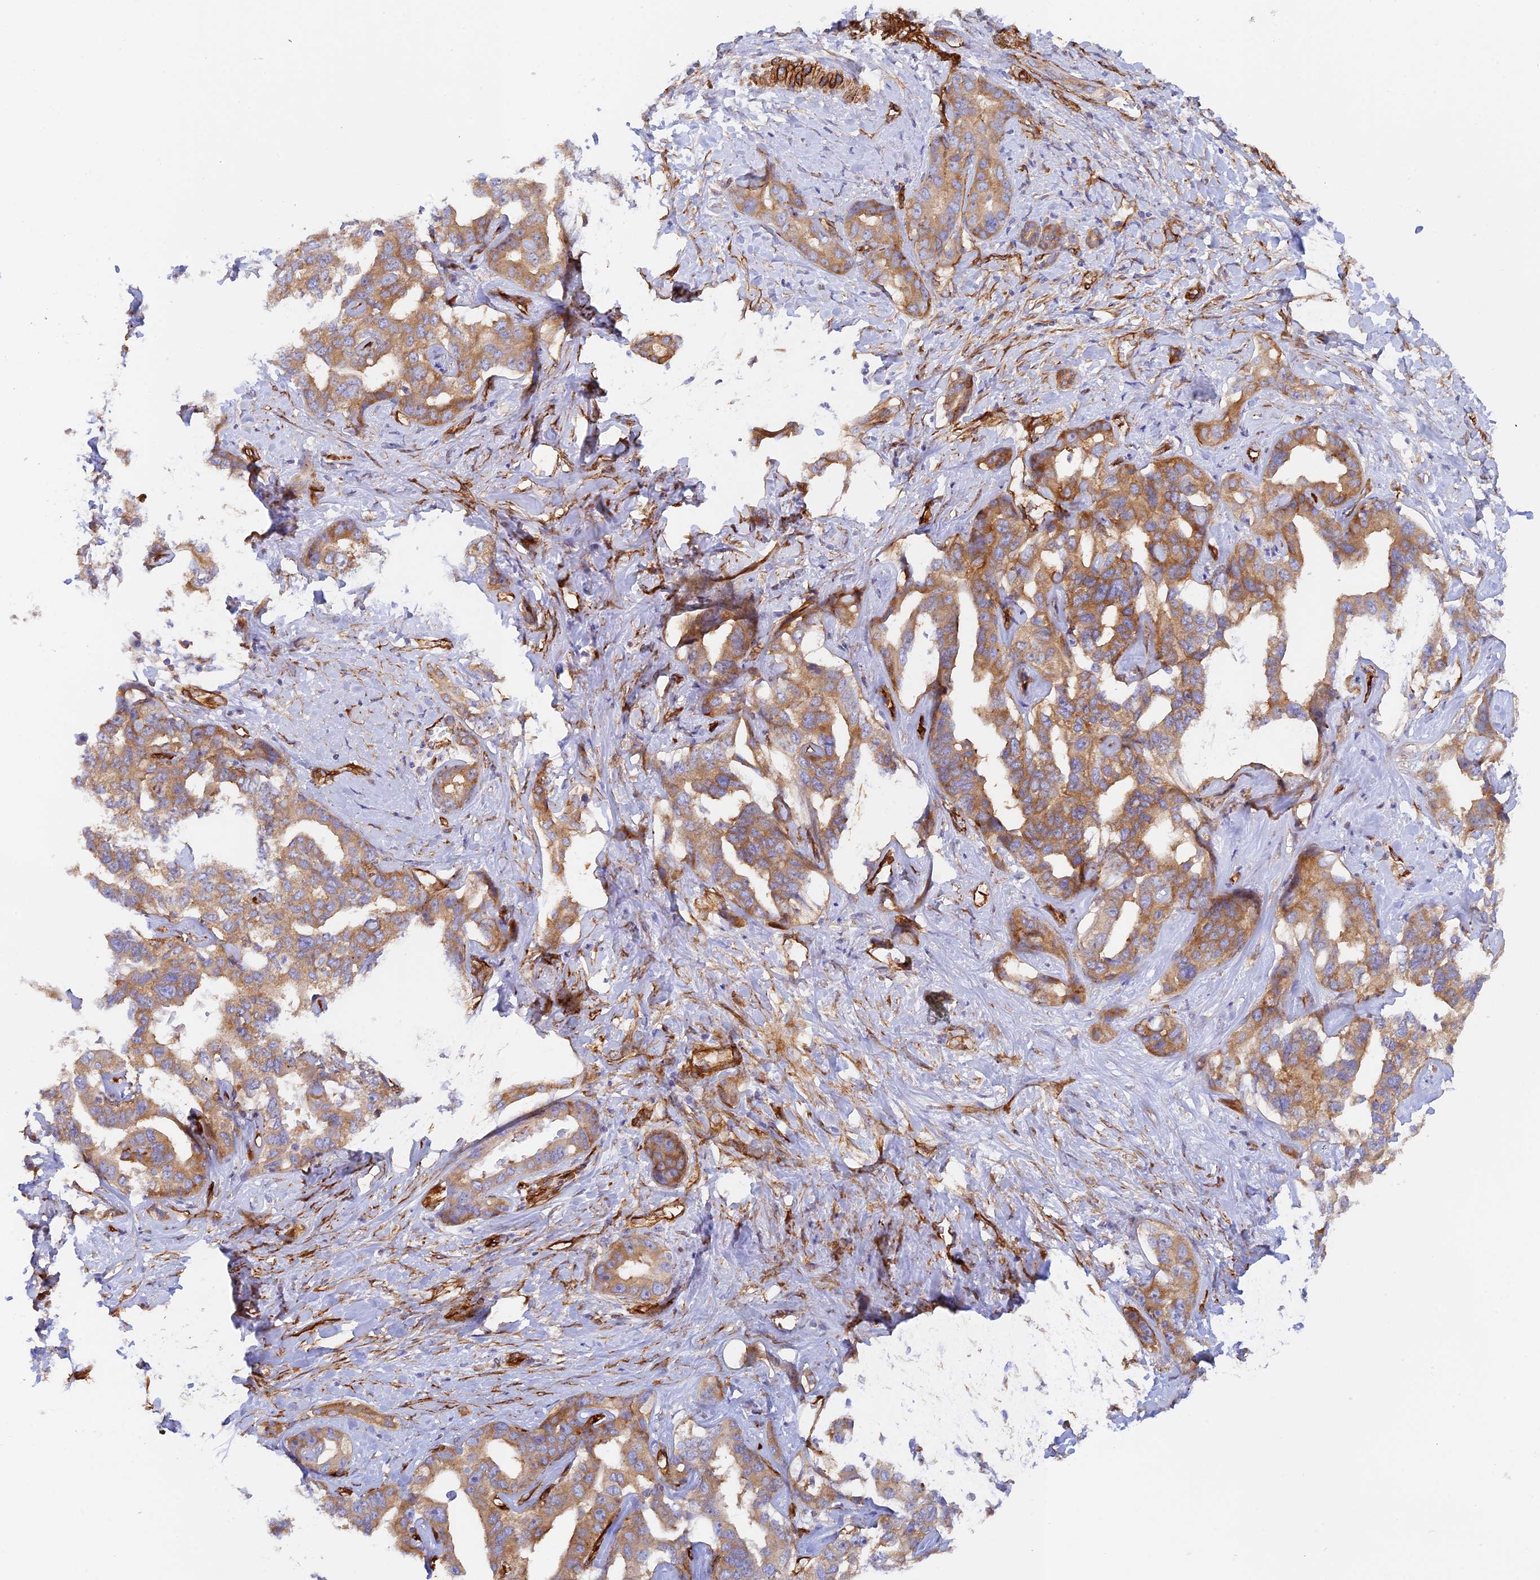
{"staining": {"intensity": "moderate", "quantity": "25%-75%", "location": "cytoplasmic/membranous"}, "tissue": "liver cancer", "cell_type": "Tumor cells", "image_type": "cancer", "snomed": [{"axis": "morphology", "description": "Cholangiocarcinoma"}, {"axis": "topography", "description": "Liver"}], "caption": "Immunohistochemical staining of liver cancer shows medium levels of moderate cytoplasmic/membranous expression in approximately 25%-75% of tumor cells. The staining is performed using DAB brown chromogen to label protein expression. The nuclei are counter-stained blue using hematoxylin.", "gene": "MYO9A", "patient": {"sex": "male", "age": 59}}